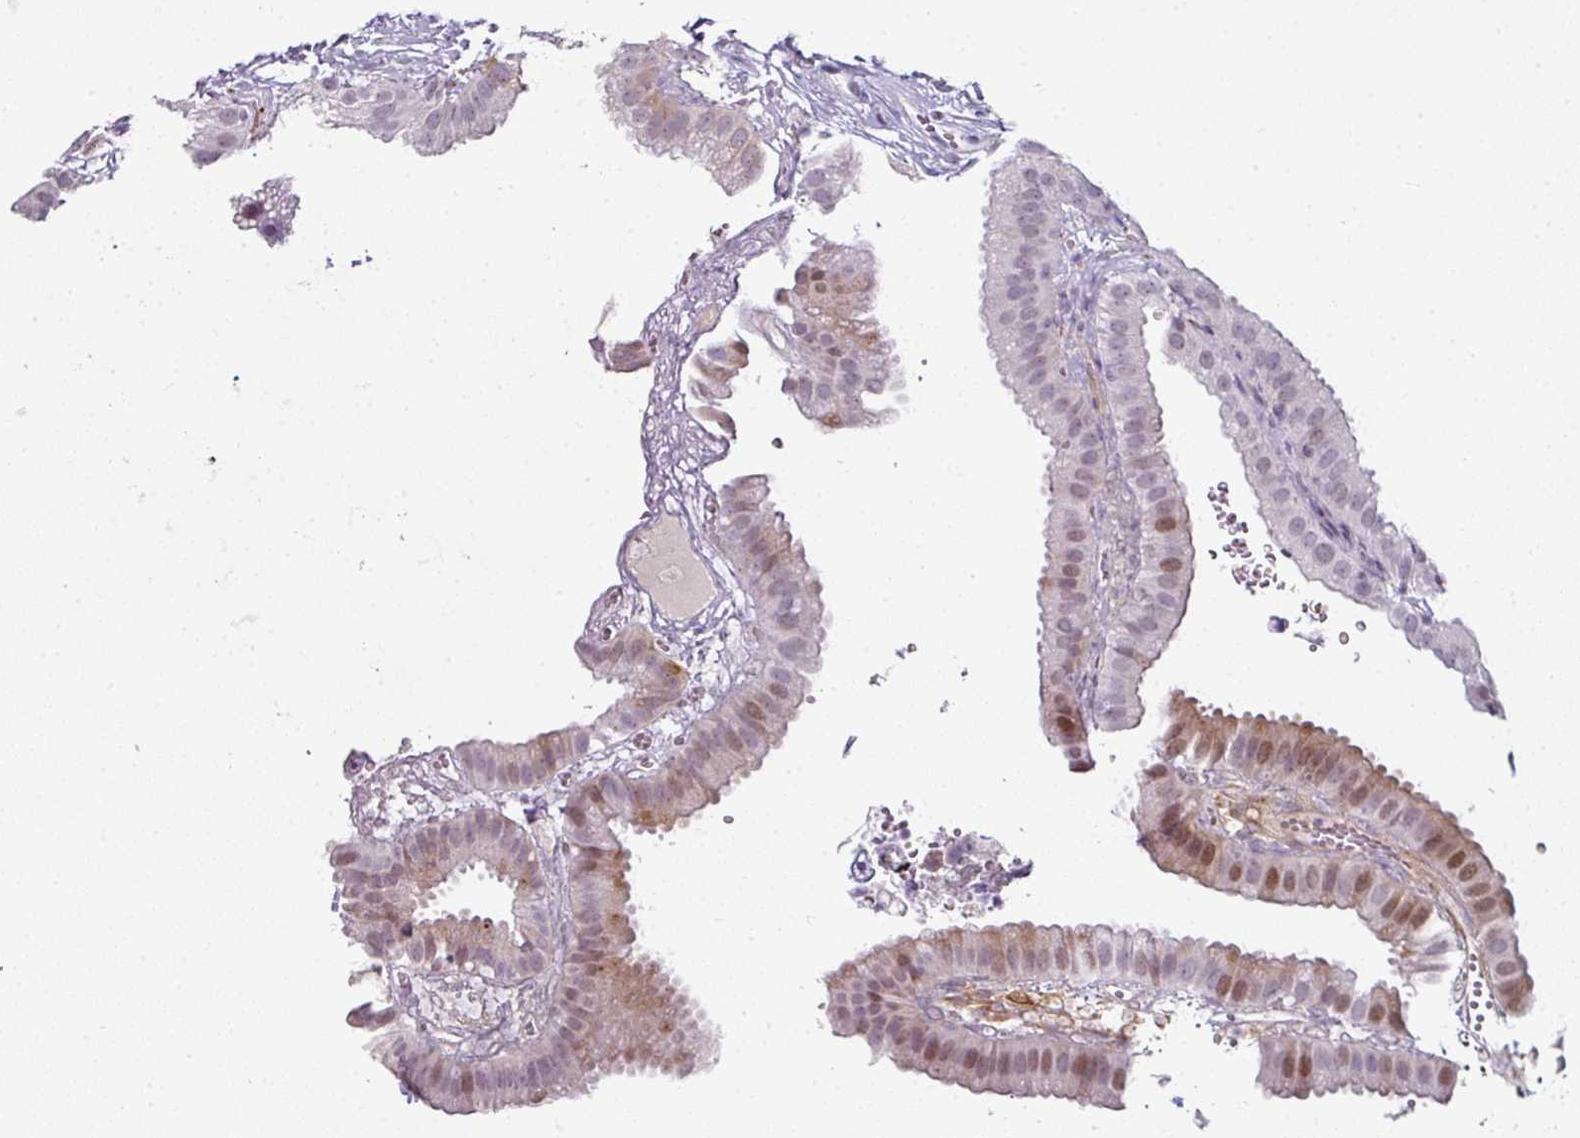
{"staining": {"intensity": "moderate", "quantity": "<25%", "location": "cytoplasmic/membranous,nuclear"}, "tissue": "gallbladder", "cell_type": "Glandular cells", "image_type": "normal", "snomed": [{"axis": "morphology", "description": "Normal tissue, NOS"}, {"axis": "topography", "description": "Gallbladder"}], "caption": "Gallbladder was stained to show a protein in brown. There is low levels of moderate cytoplasmic/membranous,nuclear expression in about <25% of glandular cells. (DAB IHC, brown staining for protein, blue staining for nuclei).", "gene": "SYT8", "patient": {"sex": "female", "age": 61}}